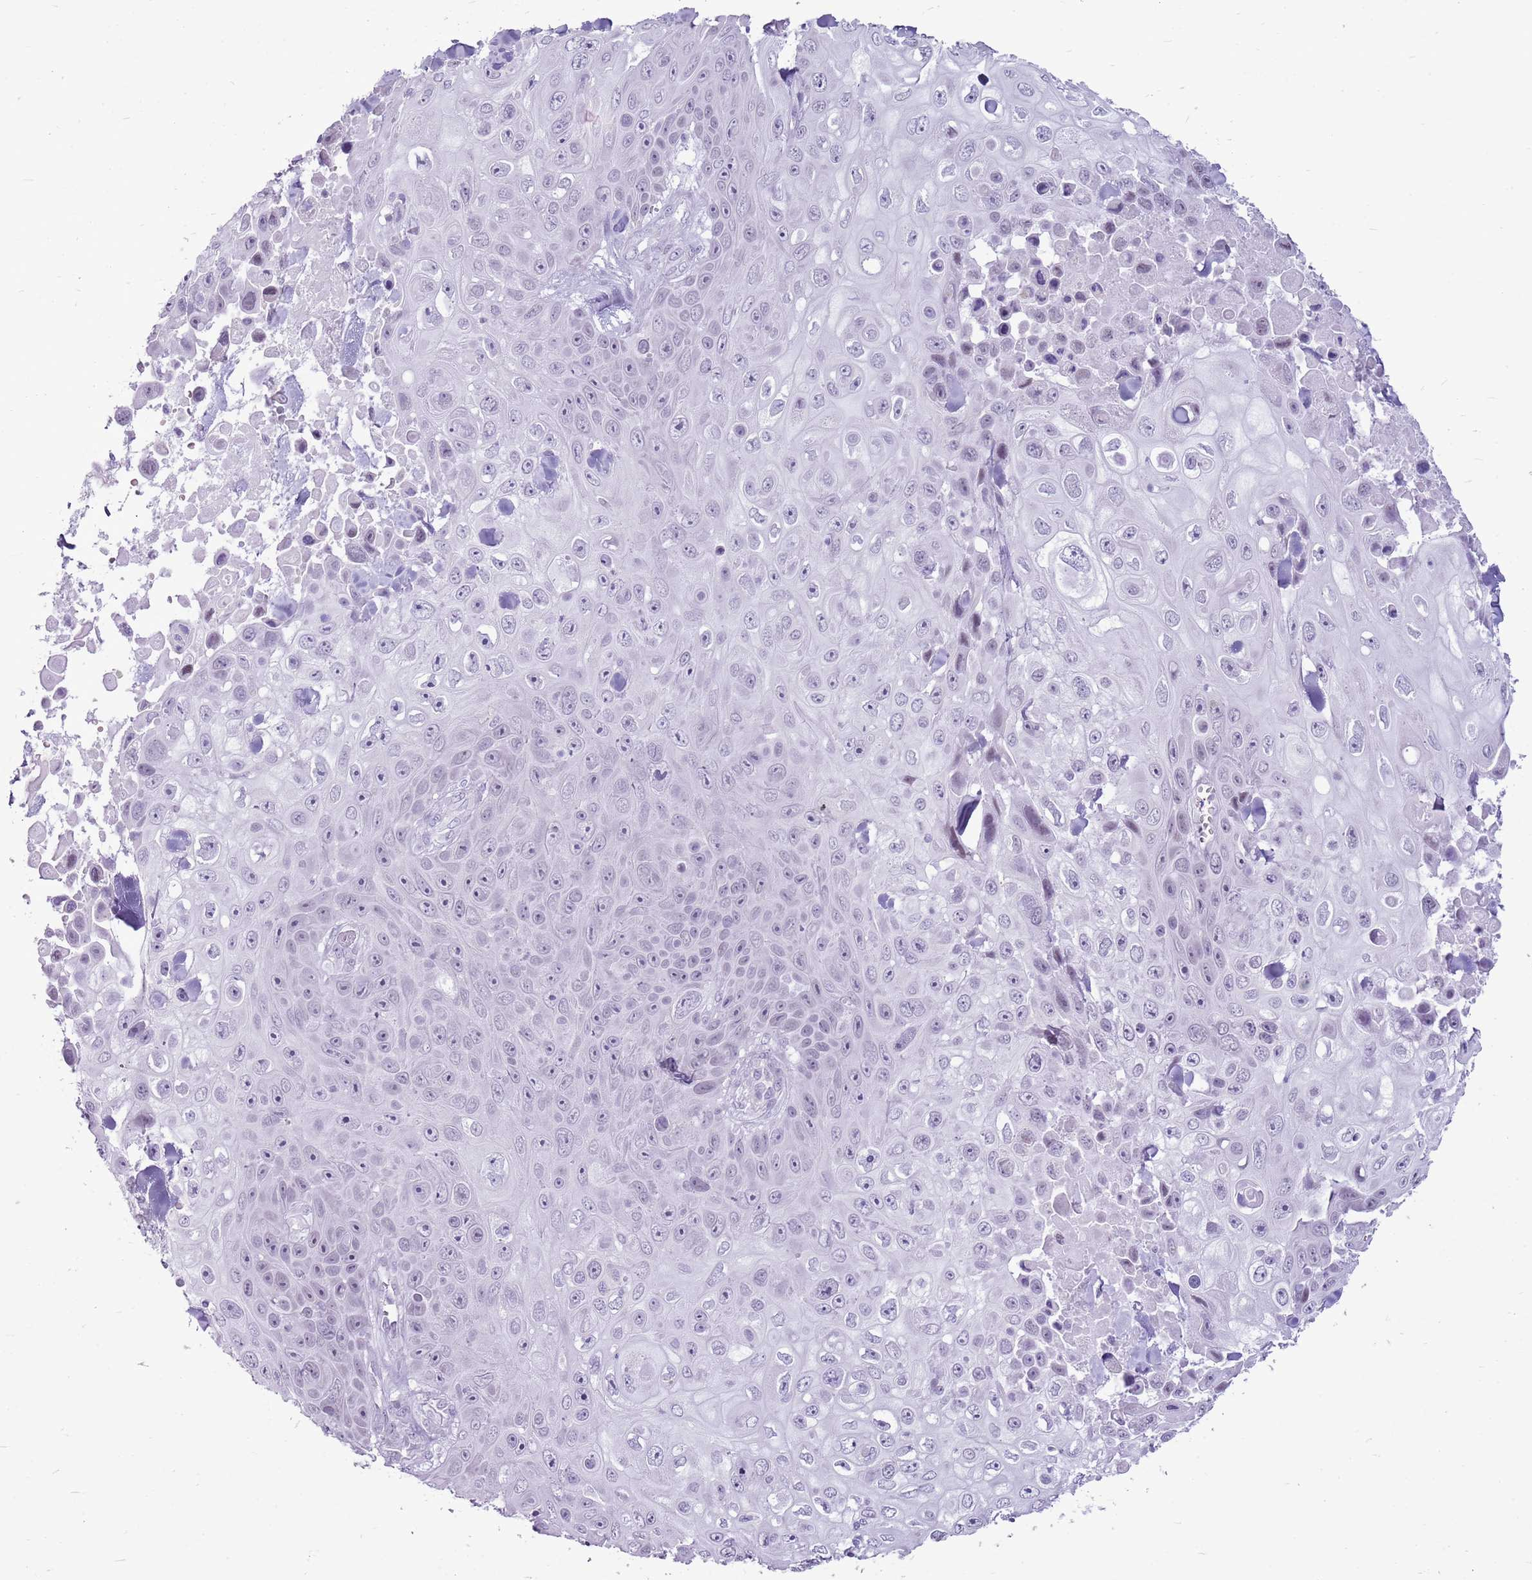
{"staining": {"intensity": "negative", "quantity": "none", "location": "none"}, "tissue": "skin cancer", "cell_type": "Tumor cells", "image_type": "cancer", "snomed": [{"axis": "morphology", "description": "Squamous cell carcinoma, NOS"}, {"axis": "topography", "description": "Skin"}], "caption": "Squamous cell carcinoma (skin) stained for a protein using immunohistochemistry (IHC) shows no staining tumor cells.", "gene": "RPL3L", "patient": {"sex": "male", "age": 82}}